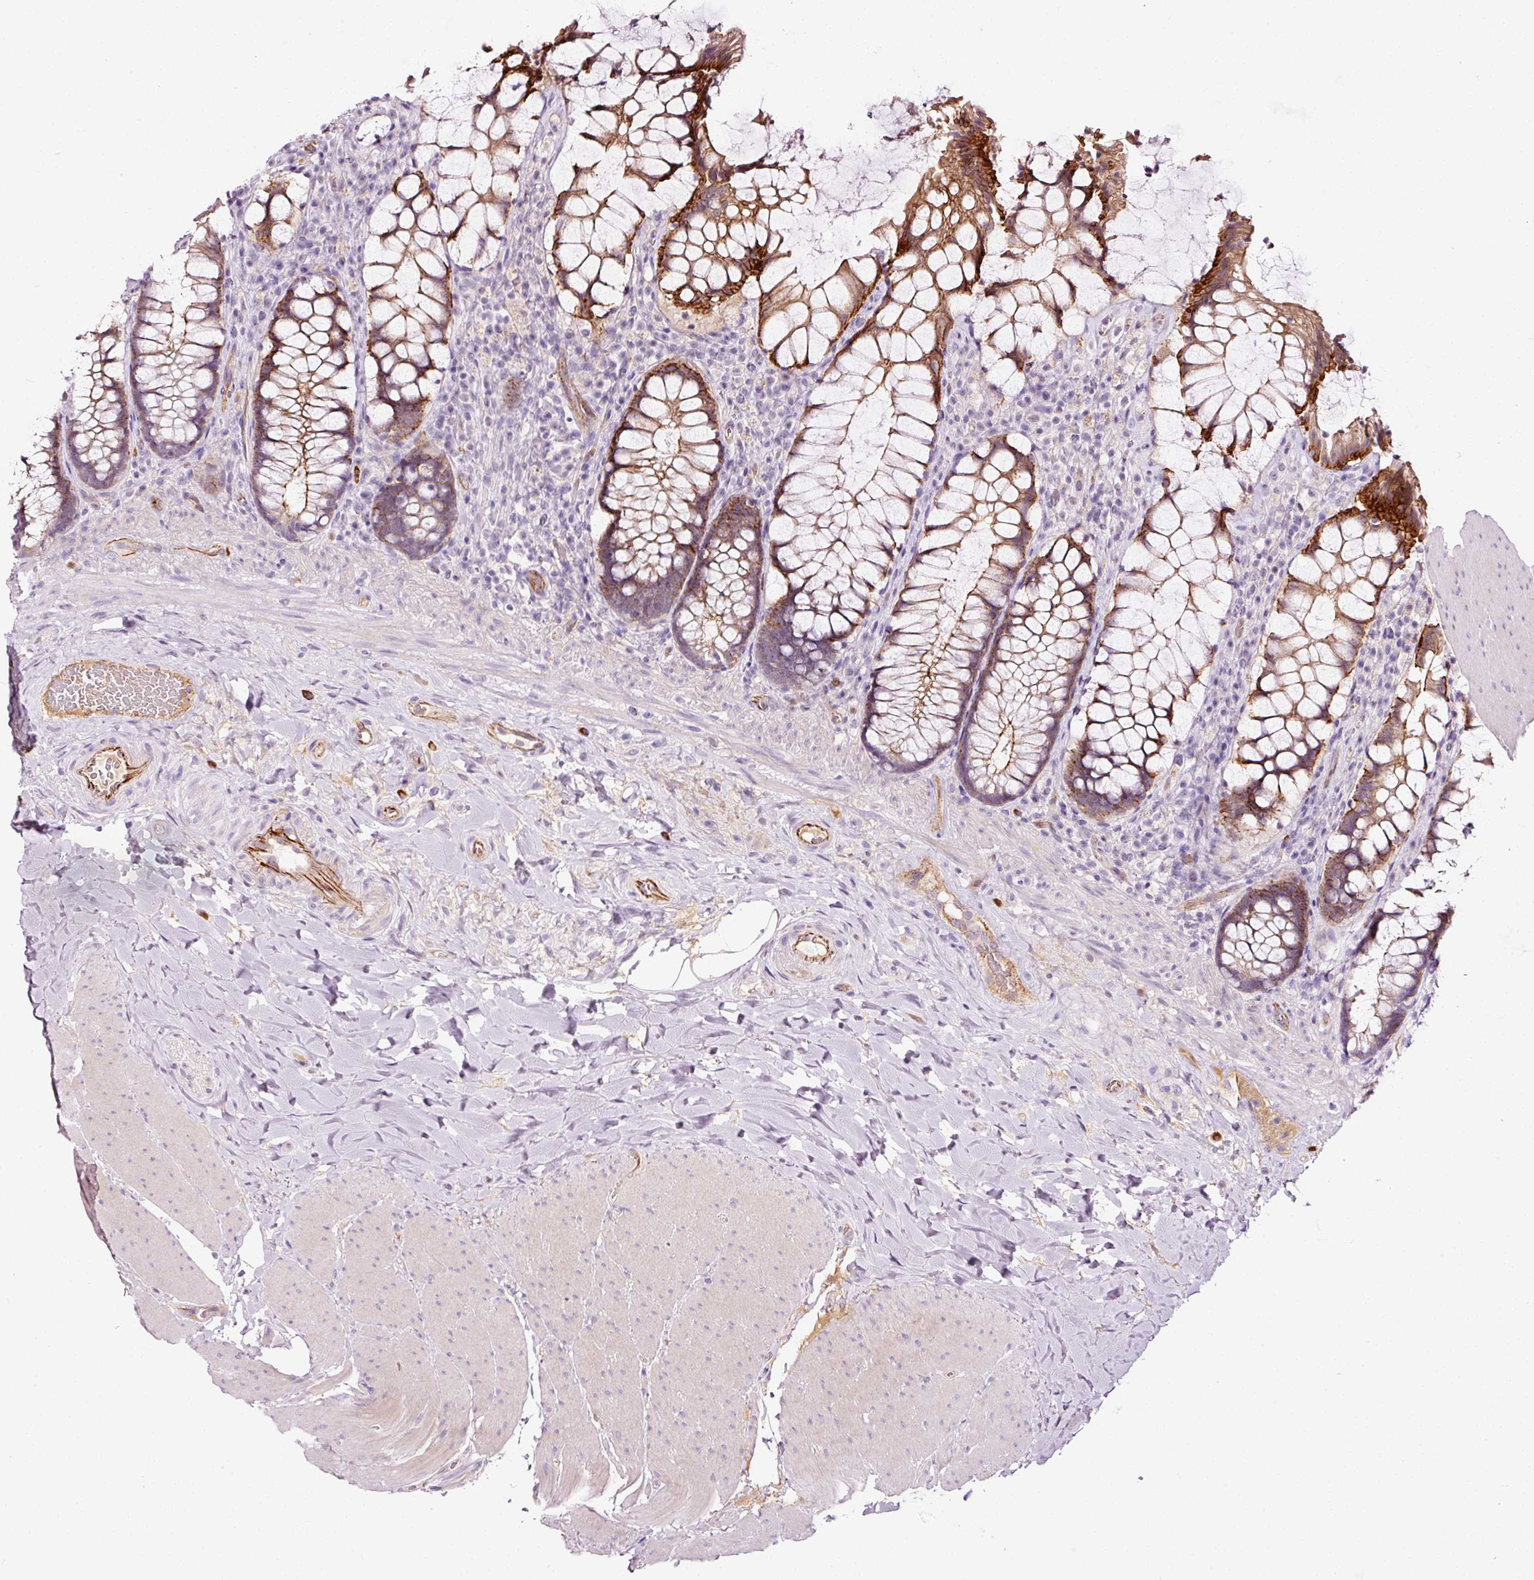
{"staining": {"intensity": "moderate", "quantity": ">75%", "location": "cytoplasmic/membranous"}, "tissue": "rectum", "cell_type": "Glandular cells", "image_type": "normal", "snomed": [{"axis": "morphology", "description": "Normal tissue, NOS"}, {"axis": "topography", "description": "Rectum"}], "caption": "Unremarkable rectum exhibits moderate cytoplasmic/membranous expression in about >75% of glandular cells, visualized by immunohistochemistry.", "gene": "ABCB4", "patient": {"sex": "female", "age": 58}}